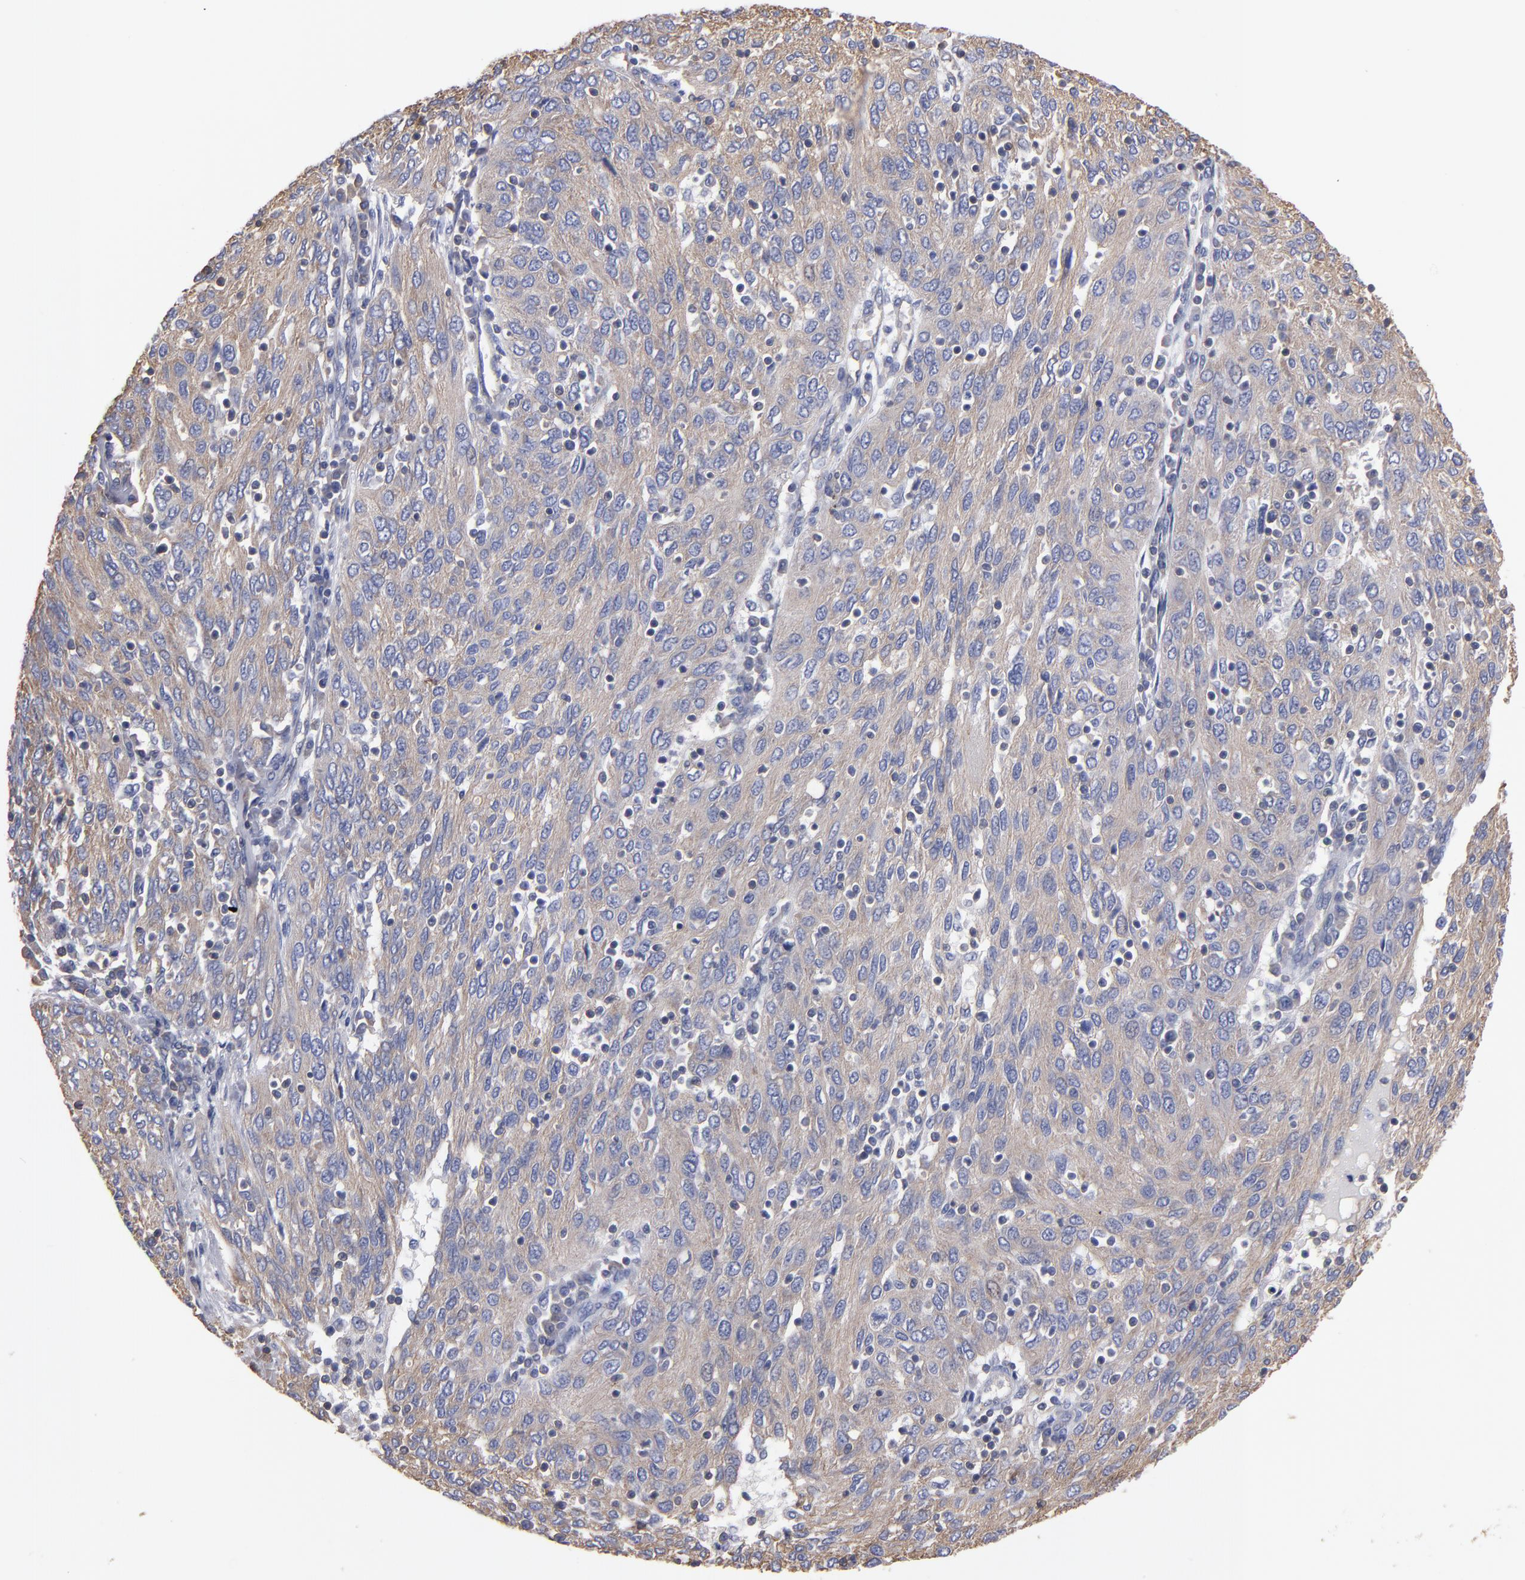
{"staining": {"intensity": "weak", "quantity": ">75%", "location": "cytoplasmic/membranous"}, "tissue": "ovarian cancer", "cell_type": "Tumor cells", "image_type": "cancer", "snomed": [{"axis": "morphology", "description": "Carcinoma, endometroid"}, {"axis": "topography", "description": "Ovary"}], "caption": "Immunohistochemical staining of ovarian endometroid carcinoma exhibits low levels of weak cytoplasmic/membranous protein positivity in about >75% of tumor cells.", "gene": "ESYT2", "patient": {"sex": "female", "age": 50}}